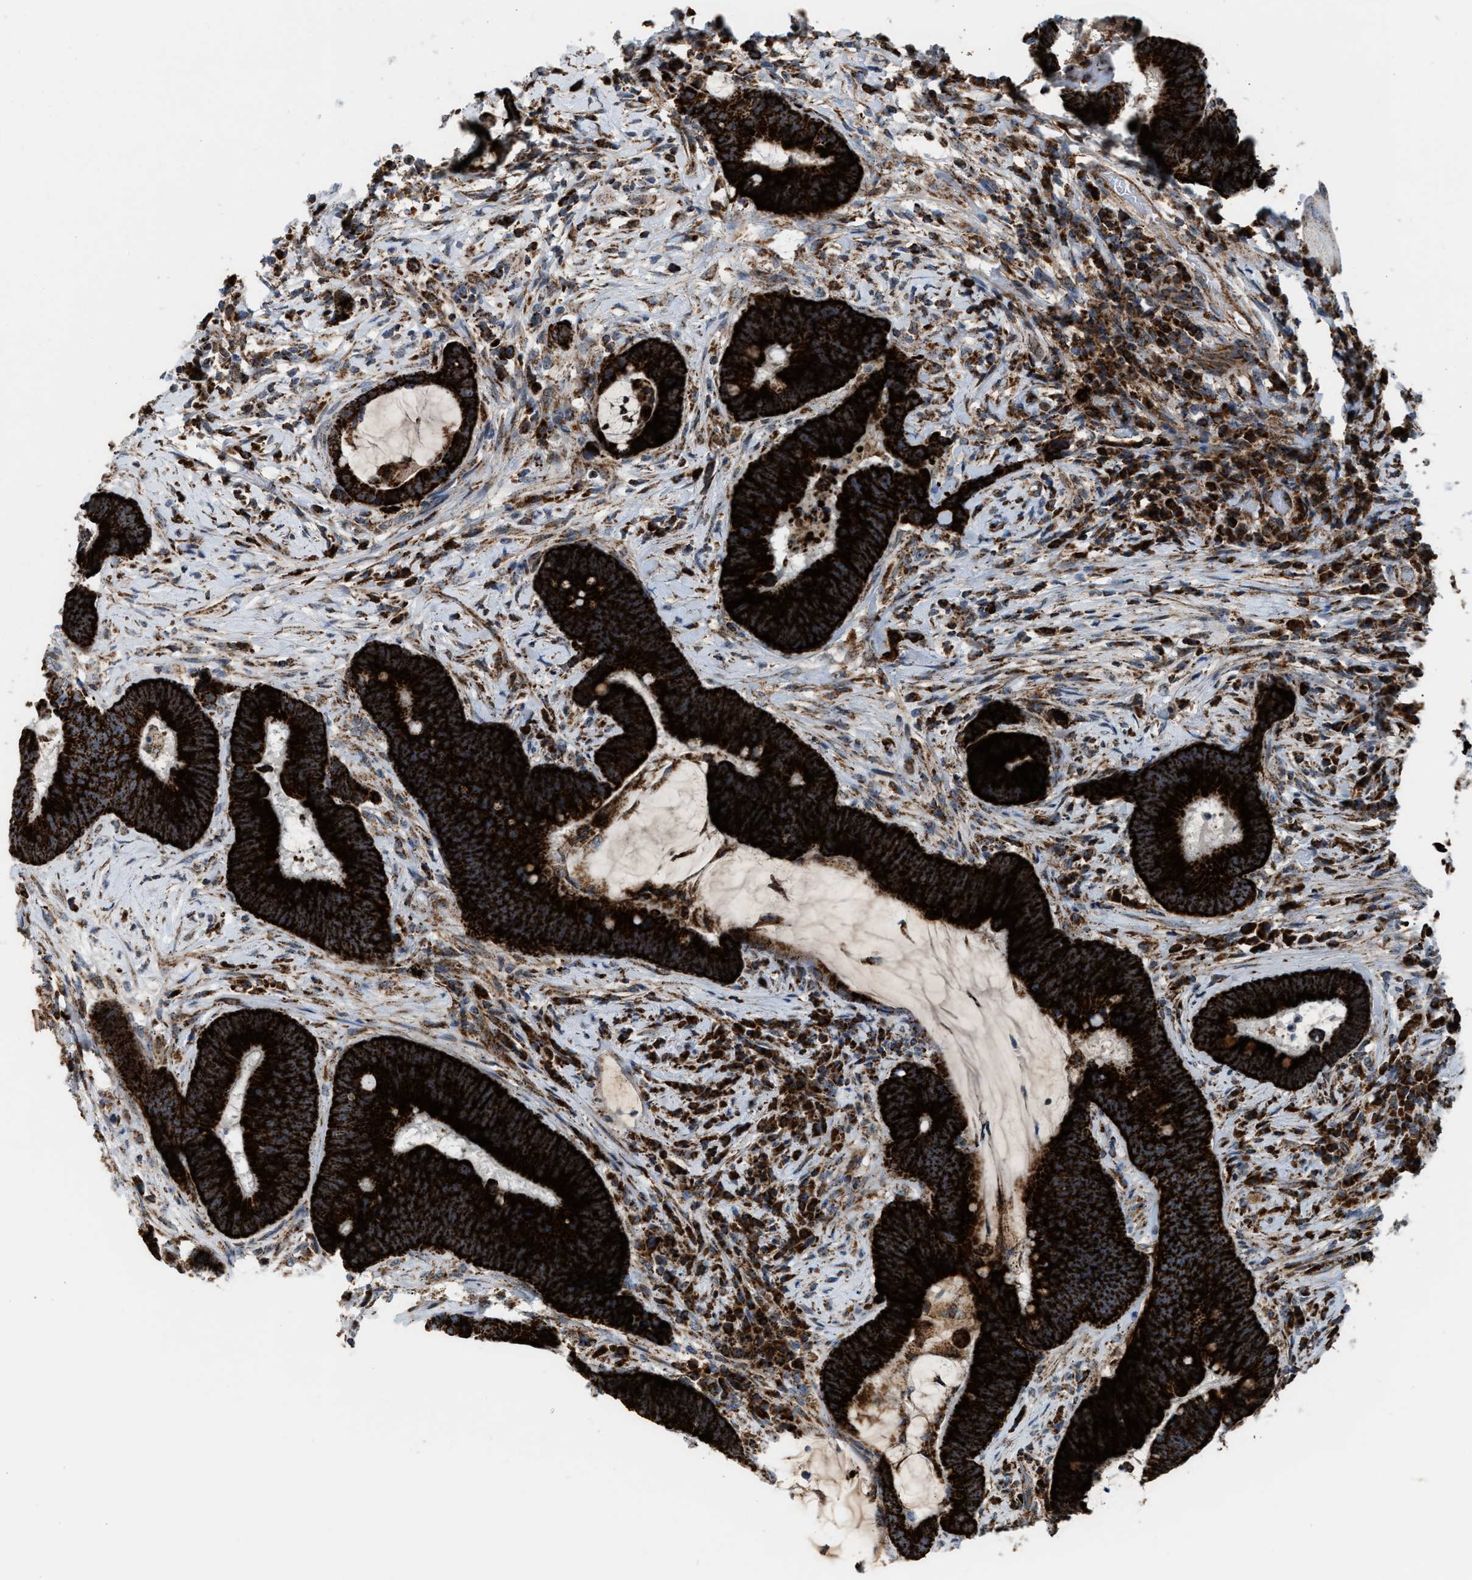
{"staining": {"intensity": "strong", "quantity": ">75%", "location": "cytoplasmic/membranous"}, "tissue": "colorectal cancer", "cell_type": "Tumor cells", "image_type": "cancer", "snomed": [{"axis": "morphology", "description": "Adenocarcinoma, NOS"}, {"axis": "topography", "description": "Rectum"}, {"axis": "topography", "description": "Anal"}], "caption": "Human colorectal cancer stained with a brown dye reveals strong cytoplasmic/membranous positive staining in approximately >75% of tumor cells.", "gene": "PMPCA", "patient": {"sex": "female", "age": 89}}